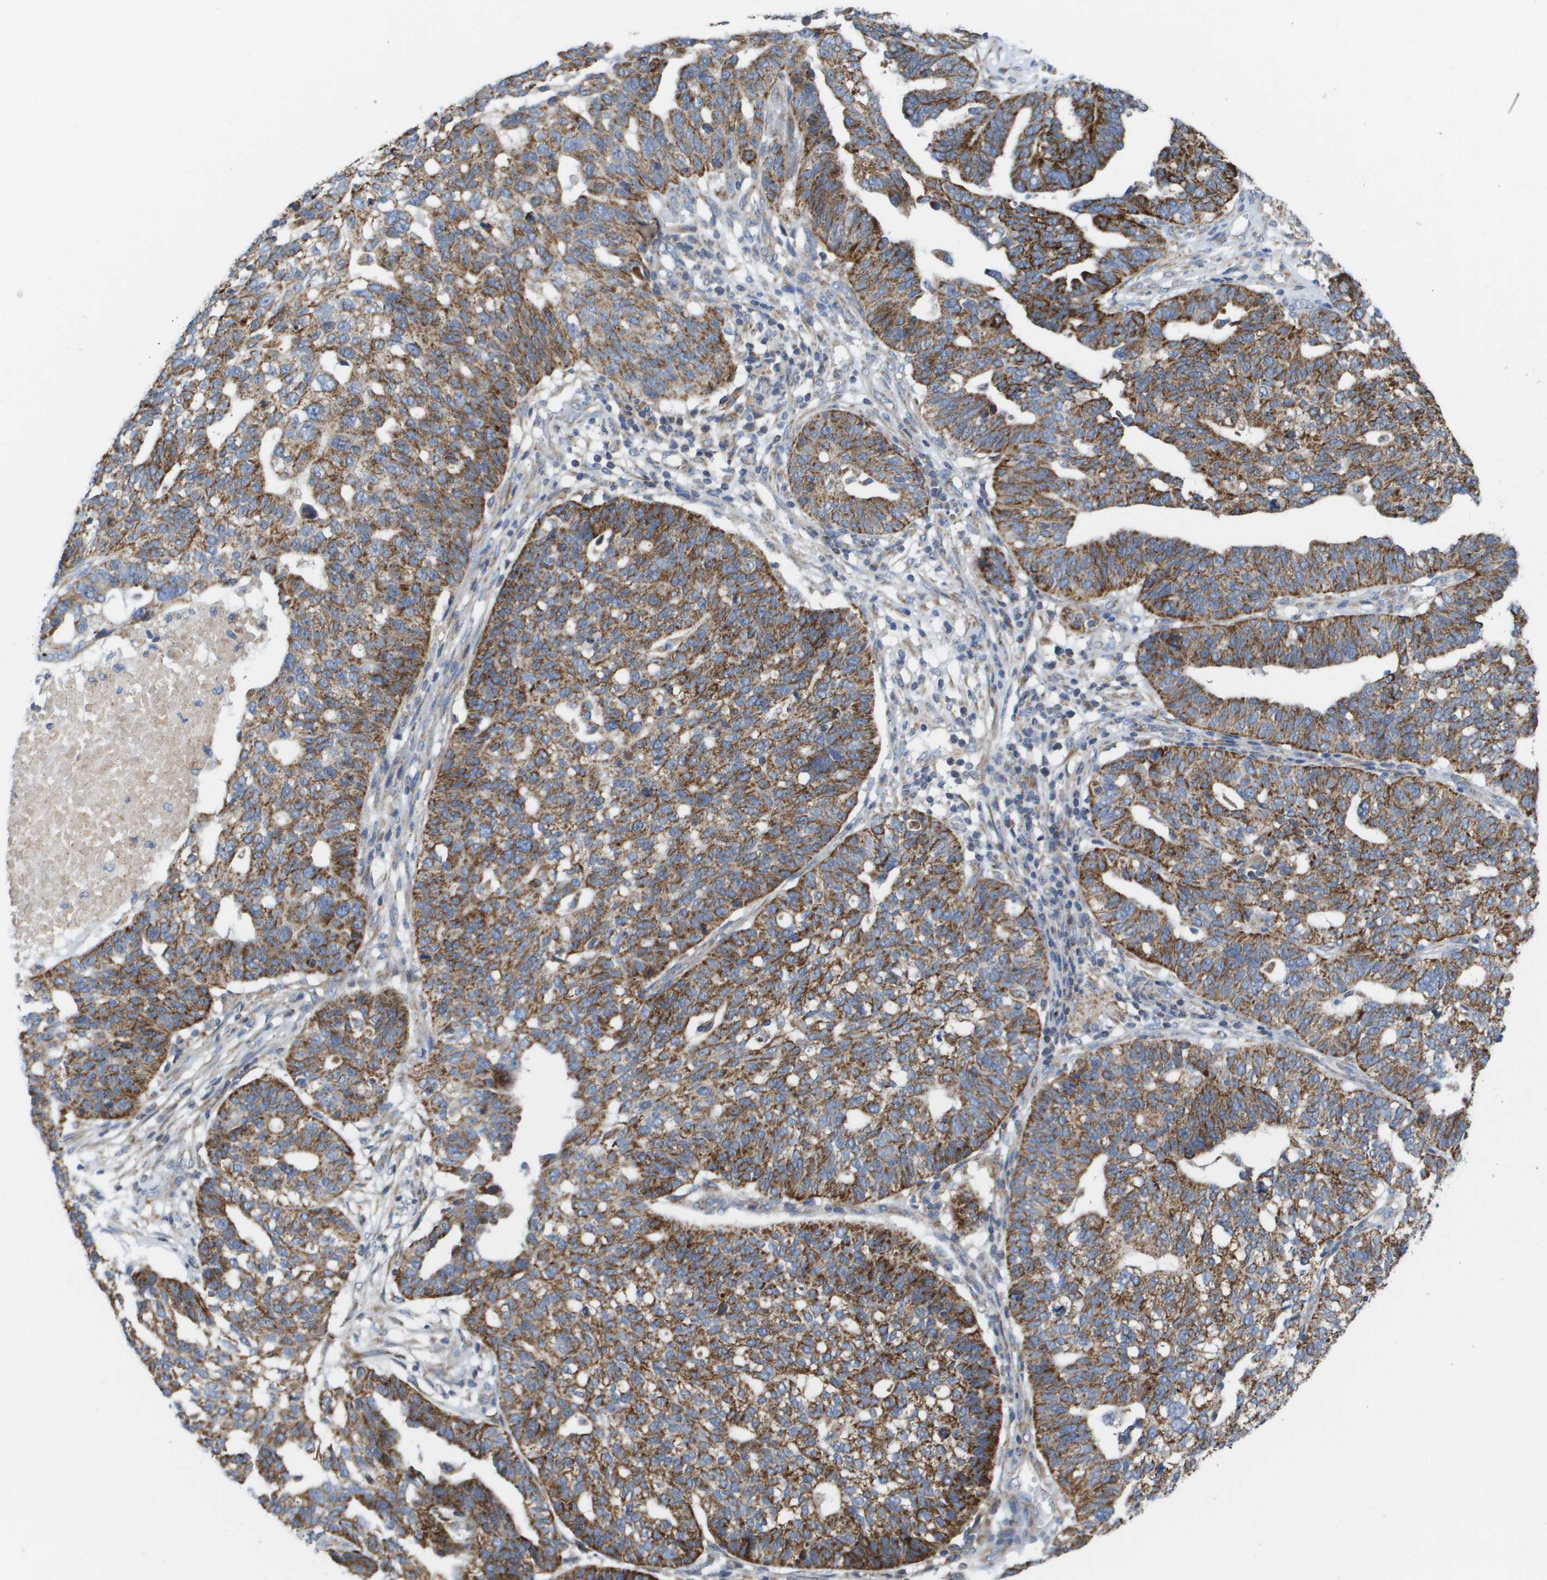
{"staining": {"intensity": "strong", "quantity": ">75%", "location": "cytoplasmic/membranous"}, "tissue": "ovarian cancer", "cell_type": "Tumor cells", "image_type": "cancer", "snomed": [{"axis": "morphology", "description": "Cystadenocarcinoma, serous, NOS"}, {"axis": "topography", "description": "Ovary"}], "caption": "There is high levels of strong cytoplasmic/membranous staining in tumor cells of ovarian cancer (serous cystadenocarcinoma), as demonstrated by immunohistochemical staining (brown color).", "gene": "FIS1", "patient": {"sex": "female", "age": 59}}